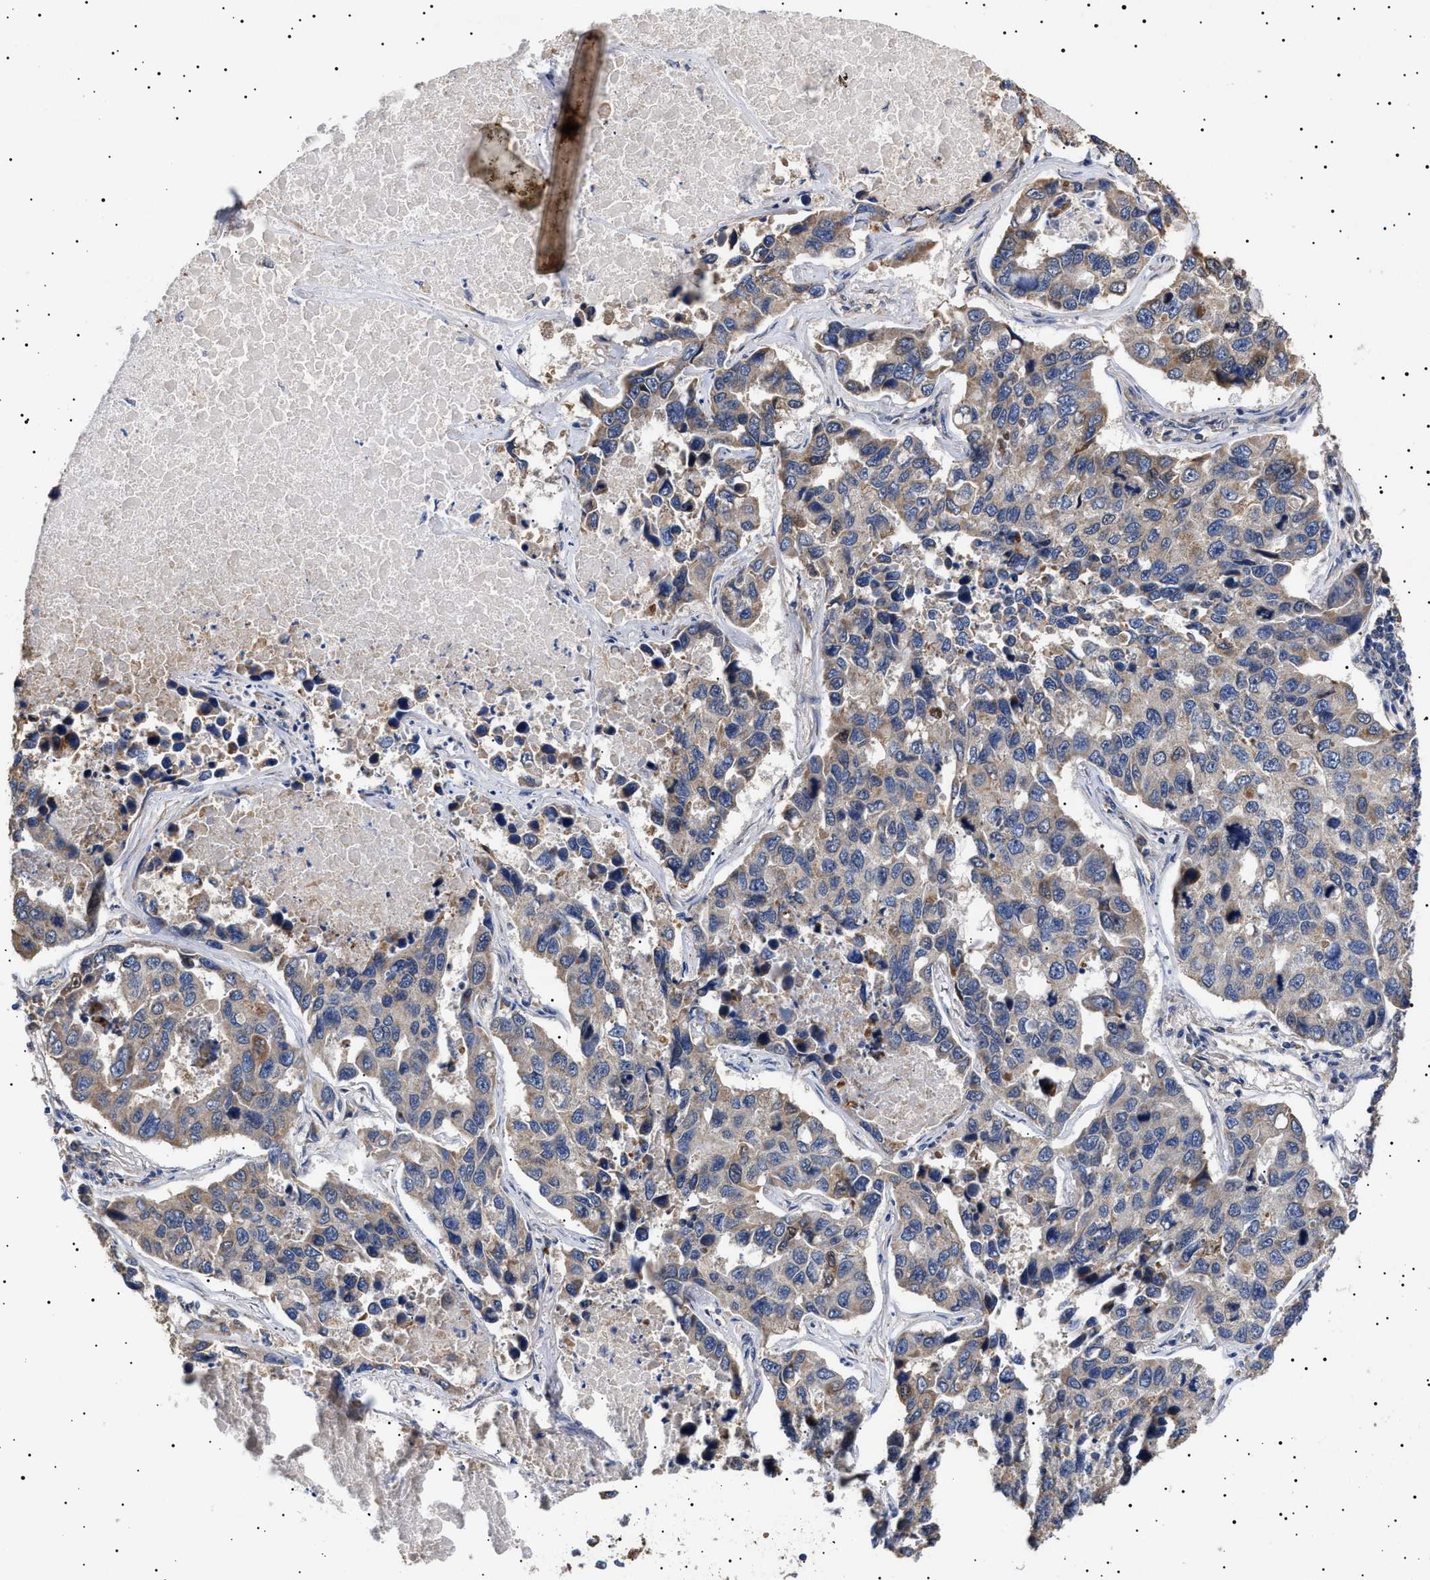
{"staining": {"intensity": "moderate", "quantity": "<25%", "location": "cytoplasmic/membranous"}, "tissue": "lung cancer", "cell_type": "Tumor cells", "image_type": "cancer", "snomed": [{"axis": "morphology", "description": "Adenocarcinoma, NOS"}, {"axis": "topography", "description": "Lung"}], "caption": "Brown immunohistochemical staining in human lung cancer (adenocarcinoma) exhibits moderate cytoplasmic/membranous expression in approximately <25% of tumor cells.", "gene": "KRBA1", "patient": {"sex": "male", "age": 64}}